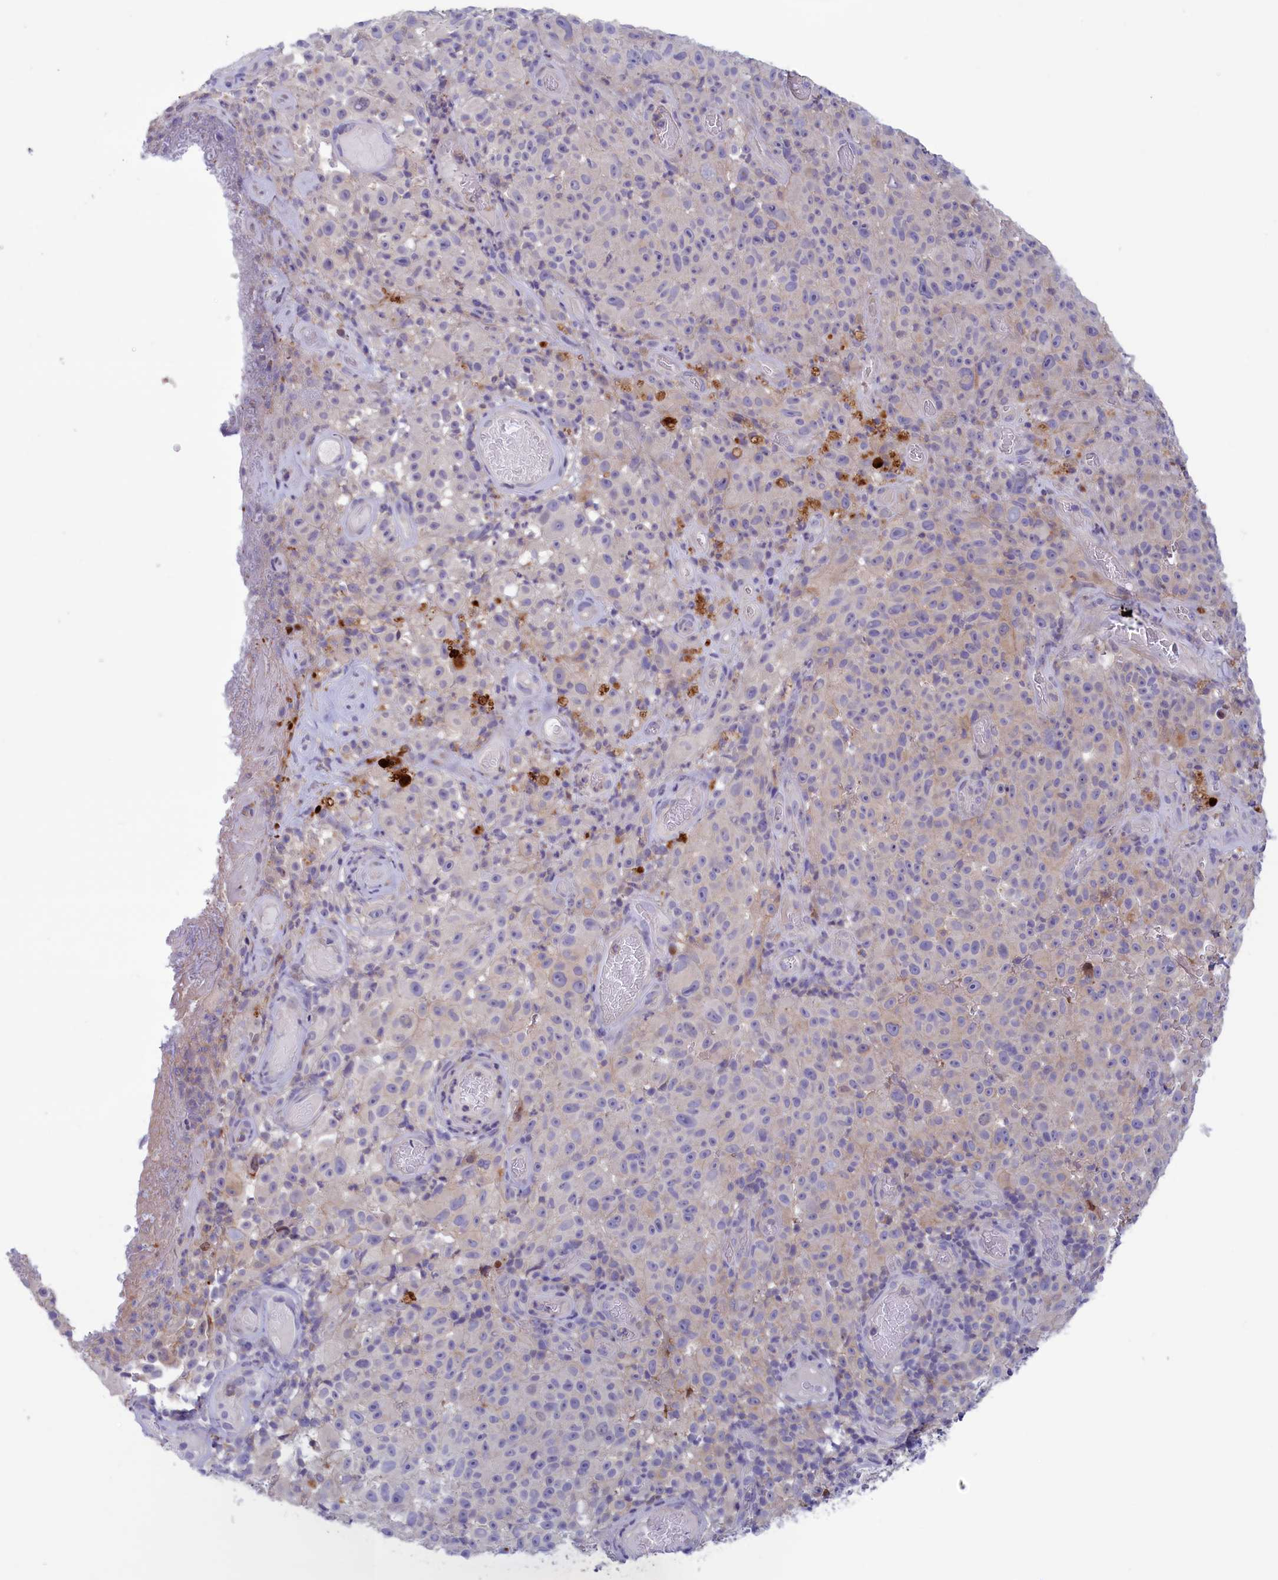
{"staining": {"intensity": "negative", "quantity": "none", "location": "none"}, "tissue": "melanoma", "cell_type": "Tumor cells", "image_type": "cancer", "snomed": [{"axis": "morphology", "description": "Malignant melanoma, NOS"}, {"axis": "topography", "description": "Skin"}], "caption": "Tumor cells show no significant expression in malignant melanoma. (DAB immunohistochemistry with hematoxylin counter stain).", "gene": "CORO2A", "patient": {"sex": "female", "age": 82}}